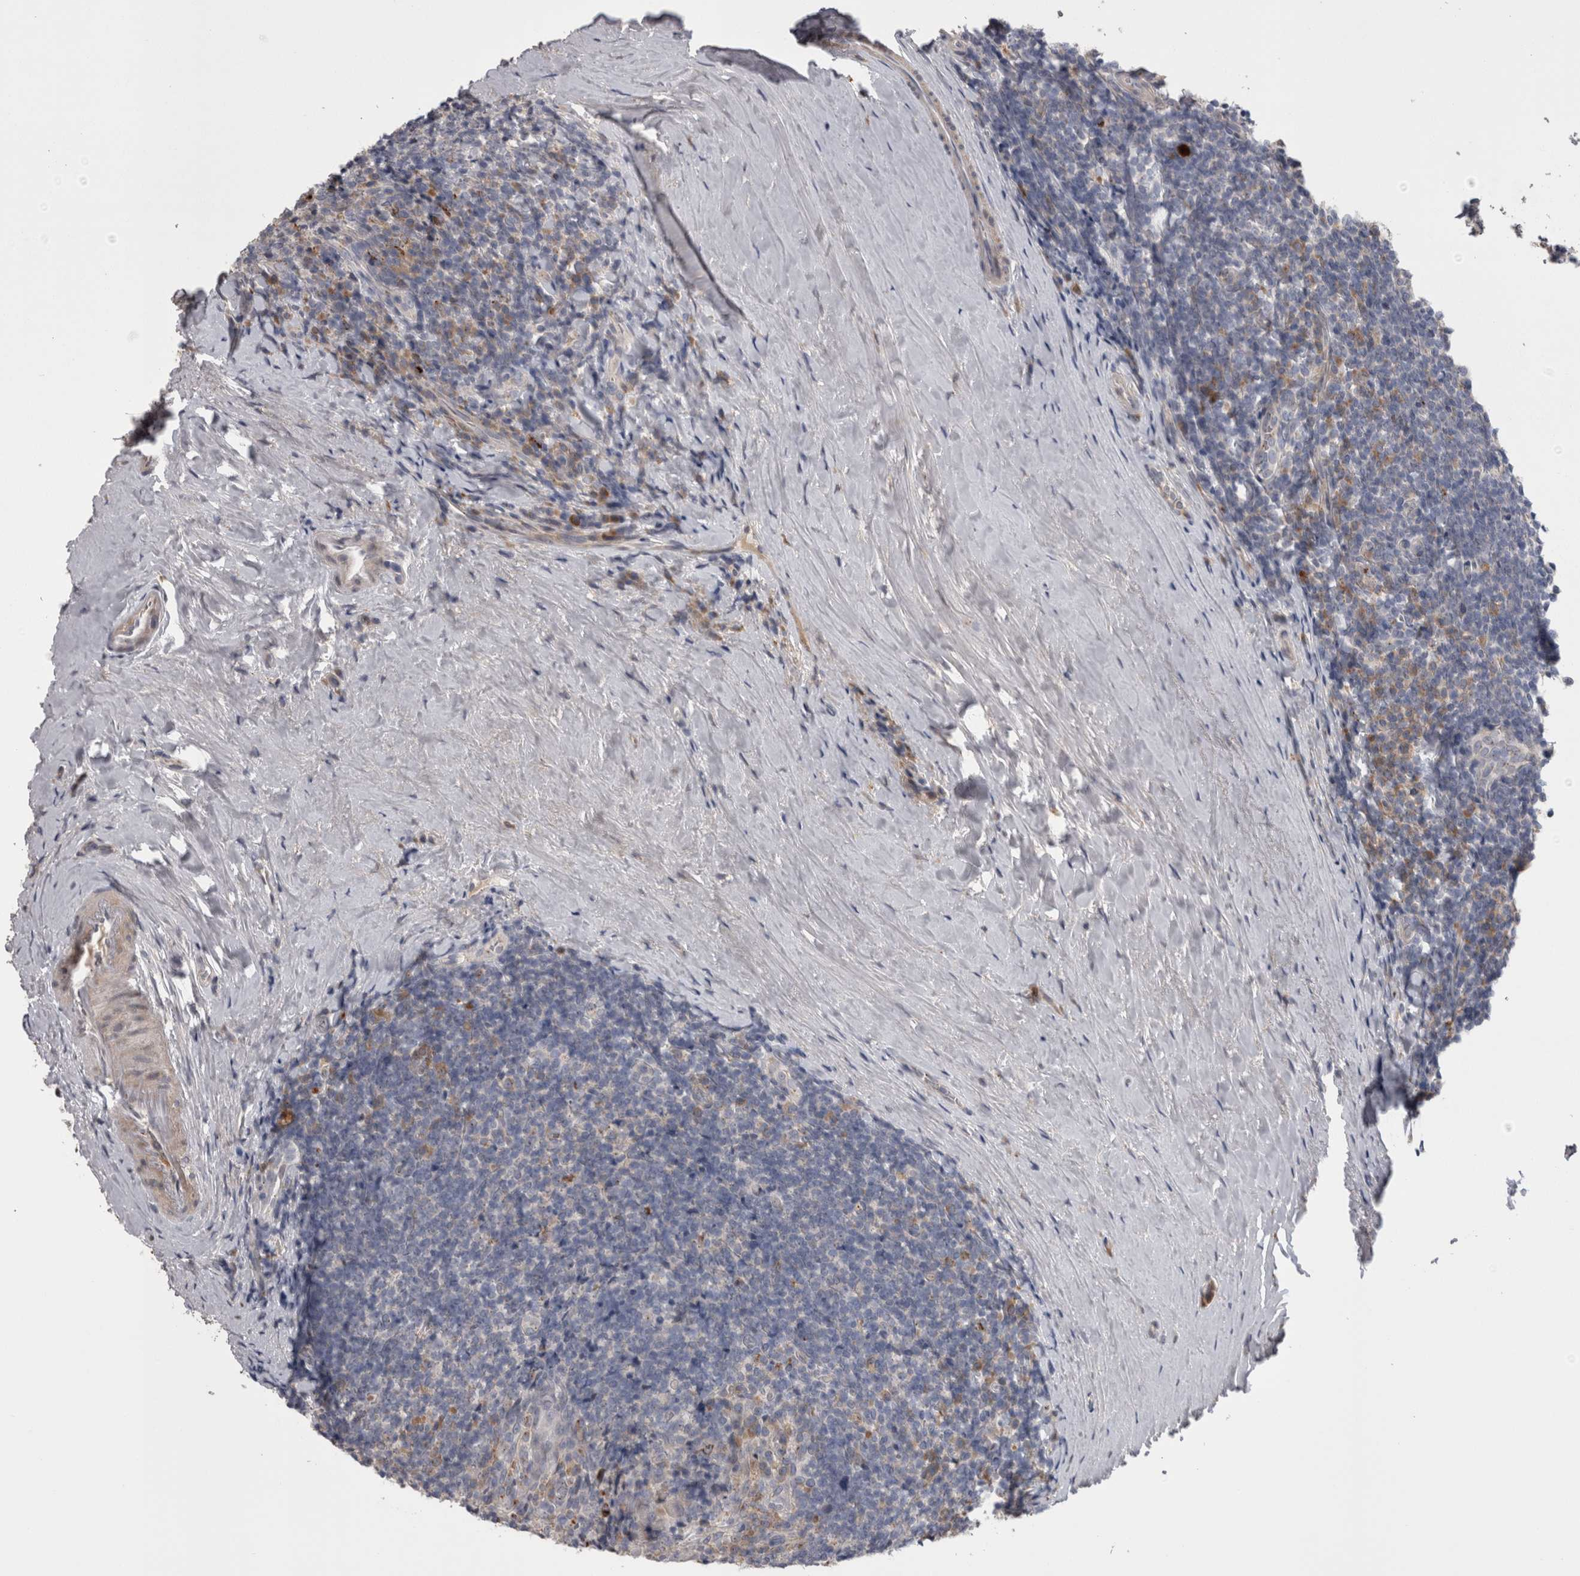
{"staining": {"intensity": "negative", "quantity": "none", "location": "none"}, "tissue": "tonsil", "cell_type": "Germinal center cells", "image_type": "normal", "snomed": [{"axis": "morphology", "description": "Normal tissue, NOS"}, {"axis": "topography", "description": "Tonsil"}], "caption": "The micrograph exhibits no significant staining in germinal center cells of tonsil.", "gene": "STC1", "patient": {"sex": "male", "age": 37}}